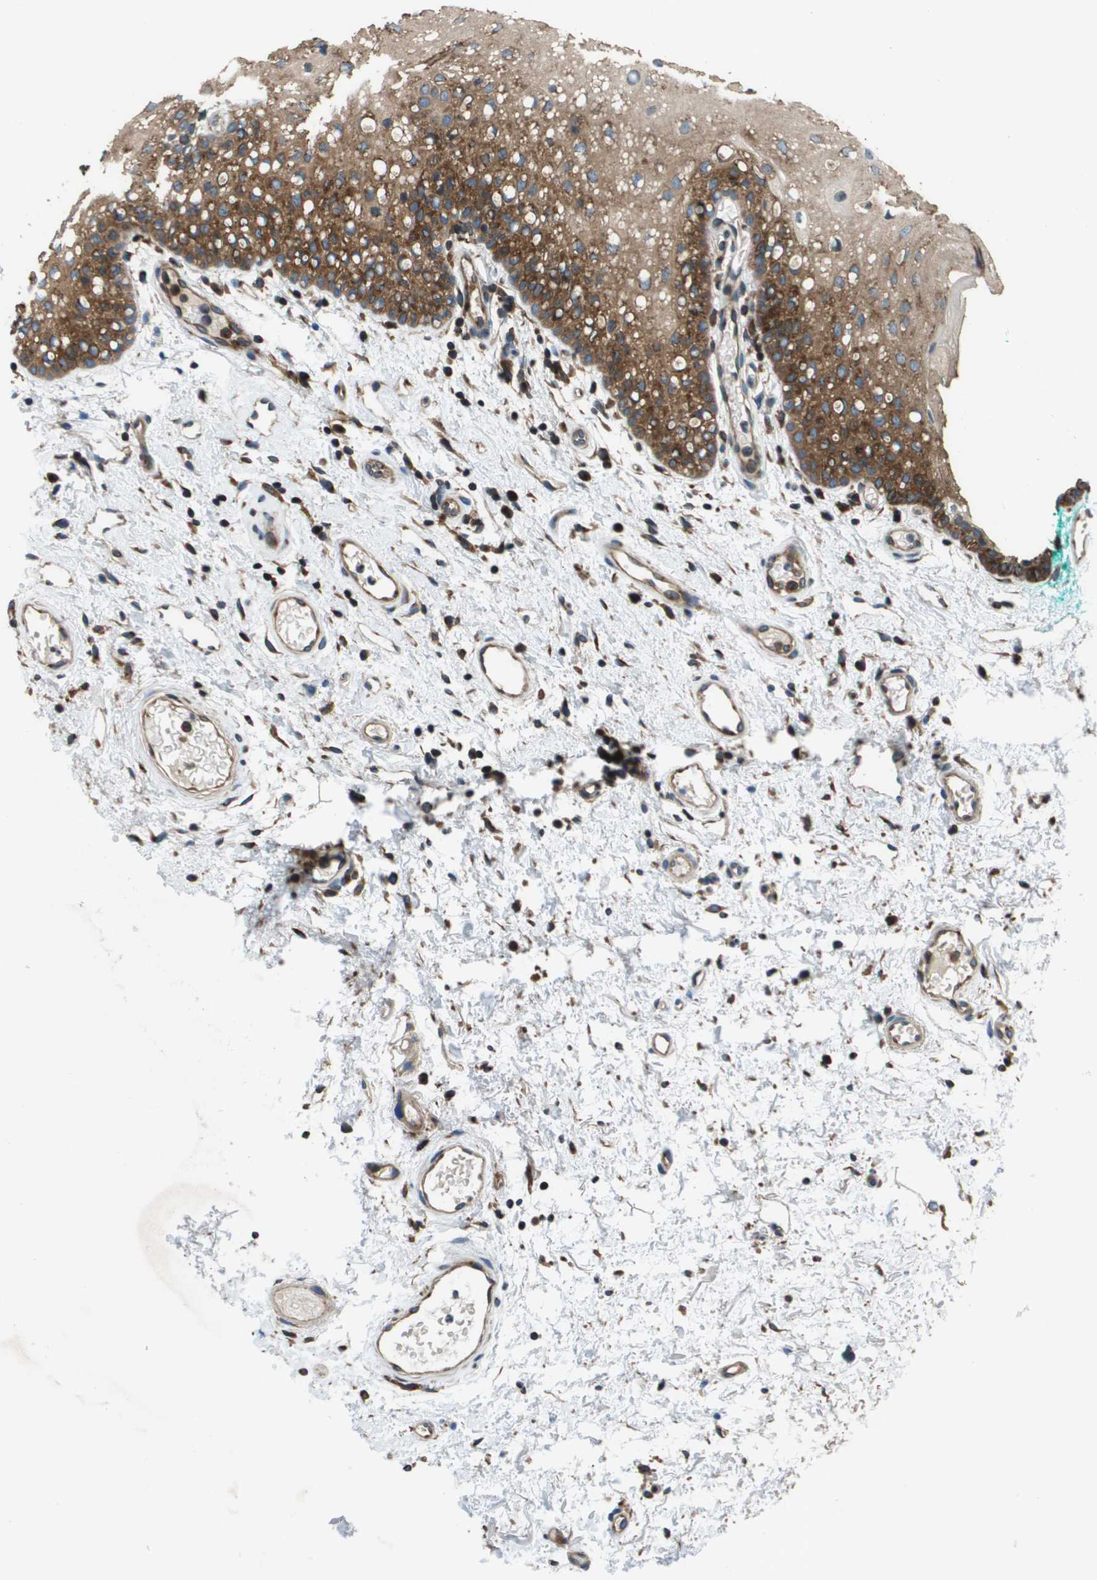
{"staining": {"intensity": "strong", "quantity": "25%-75%", "location": "cytoplasmic/membranous"}, "tissue": "oral mucosa", "cell_type": "Squamous epithelial cells", "image_type": "normal", "snomed": [{"axis": "morphology", "description": "Normal tissue, NOS"}, {"axis": "morphology", "description": "Squamous cell carcinoma, NOS"}, {"axis": "topography", "description": "Oral tissue"}, {"axis": "topography", "description": "Salivary gland"}, {"axis": "topography", "description": "Head-Neck"}], "caption": "DAB immunohistochemical staining of unremarkable oral mucosa demonstrates strong cytoplasmic/membranous protein staining in approximately 25%-75% of squamous epithelial cells. Ihc stains the protein of interest in brown and the nuclei are stained blue.", "gene": "ARFGAP2", "patient": {"sex": "female", "age": 62}}